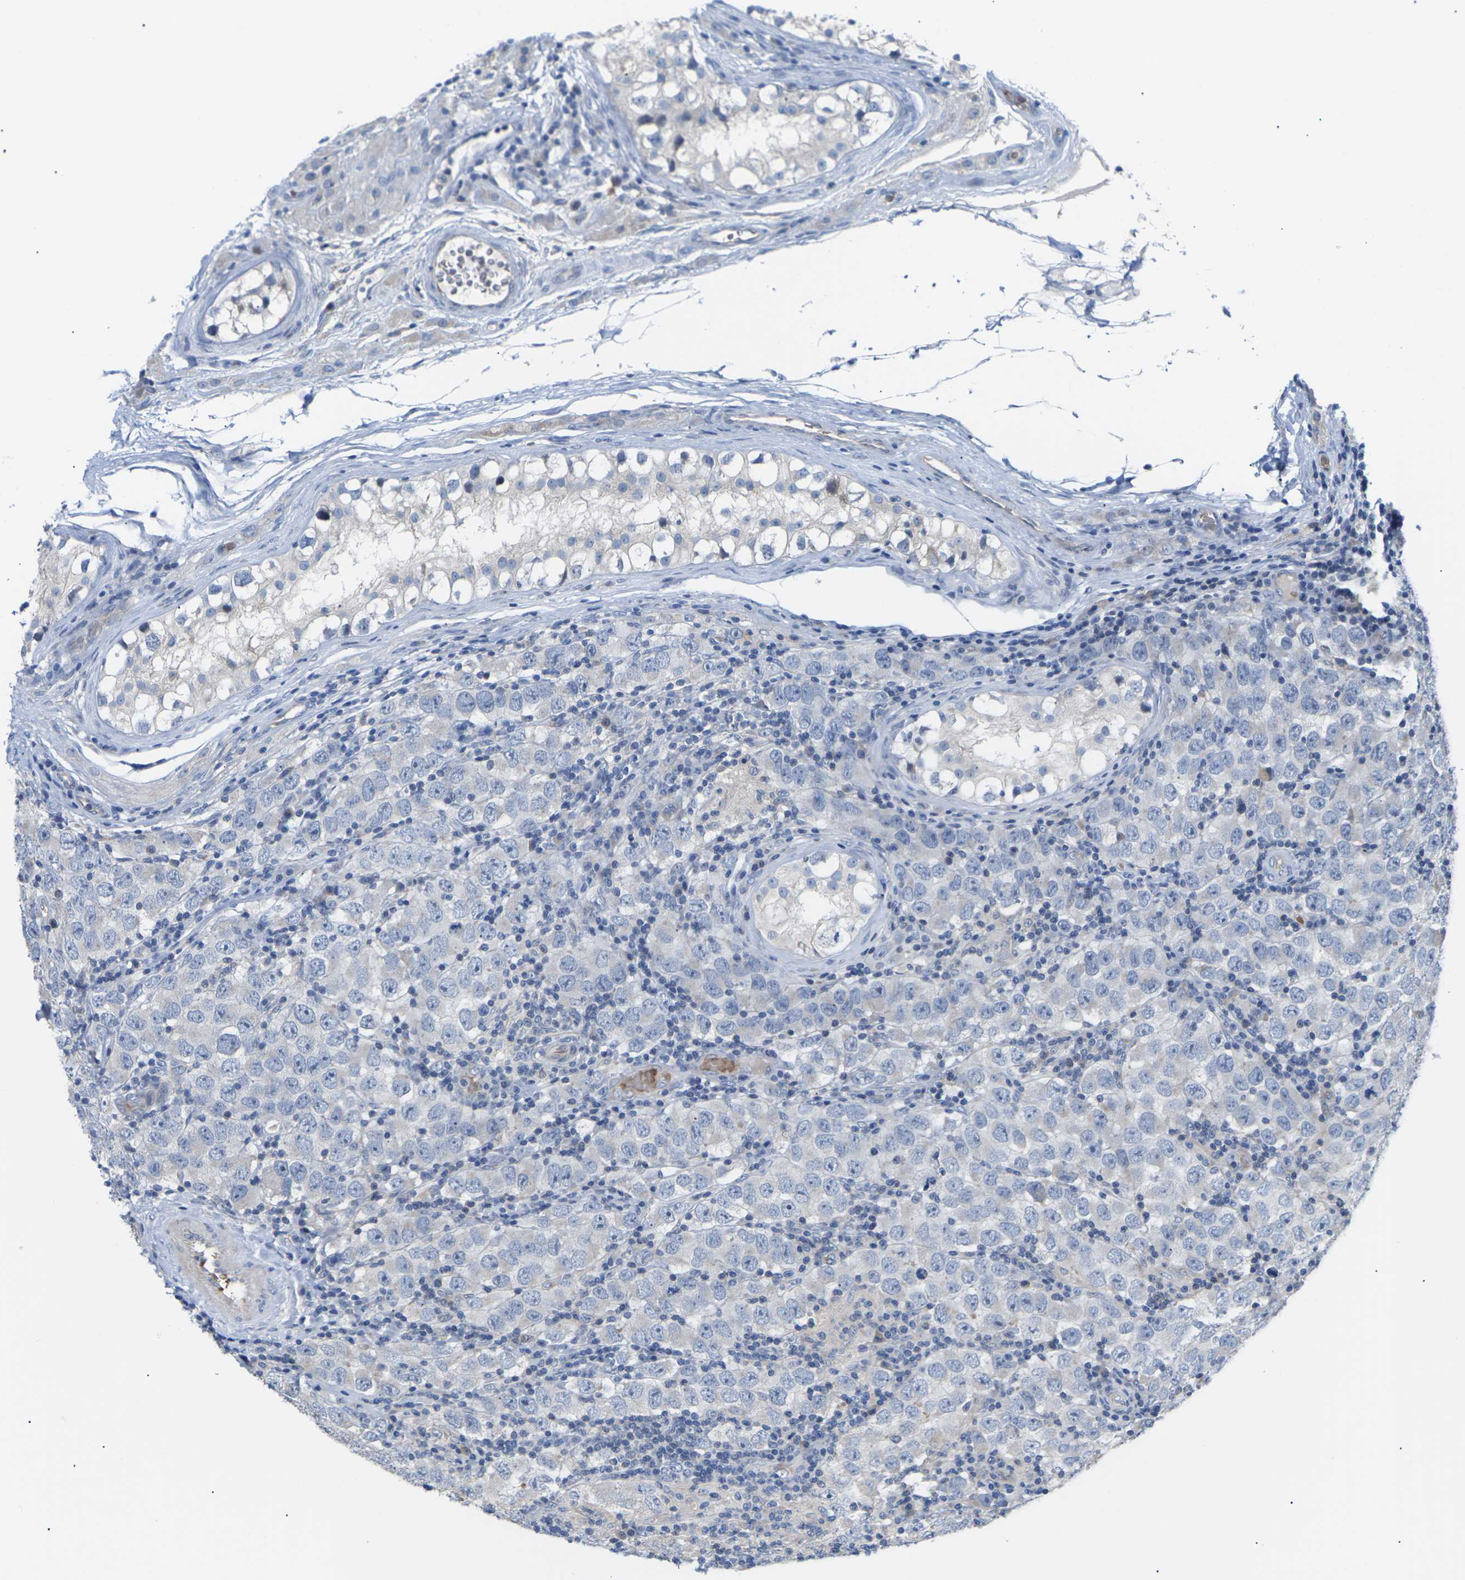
{"staining": {"intensity": "negative", "quantity": "none", "location": "none"}, "tissue": "testis cancer", "cell_type": "Tumor cells", "image_type": "cancer", "snomed": [{"axis": "morphology", "description": "Carcinoma, Embryonal, NOS"}, {"axis": "topography", "description": "Testis"}], "caption": "High power microscopy micrograph of an IHC micrograph of testis cancer (embryonal carcinoma), revealing no significant positivity in tumor cells. Brightfield microscopy of immunohistochemistry stained with DAB (brown) and hematoxylin (blue), captured at high magnification.", "gene": "TMCO4", "patient": {"sex": "male", "age": 21}}